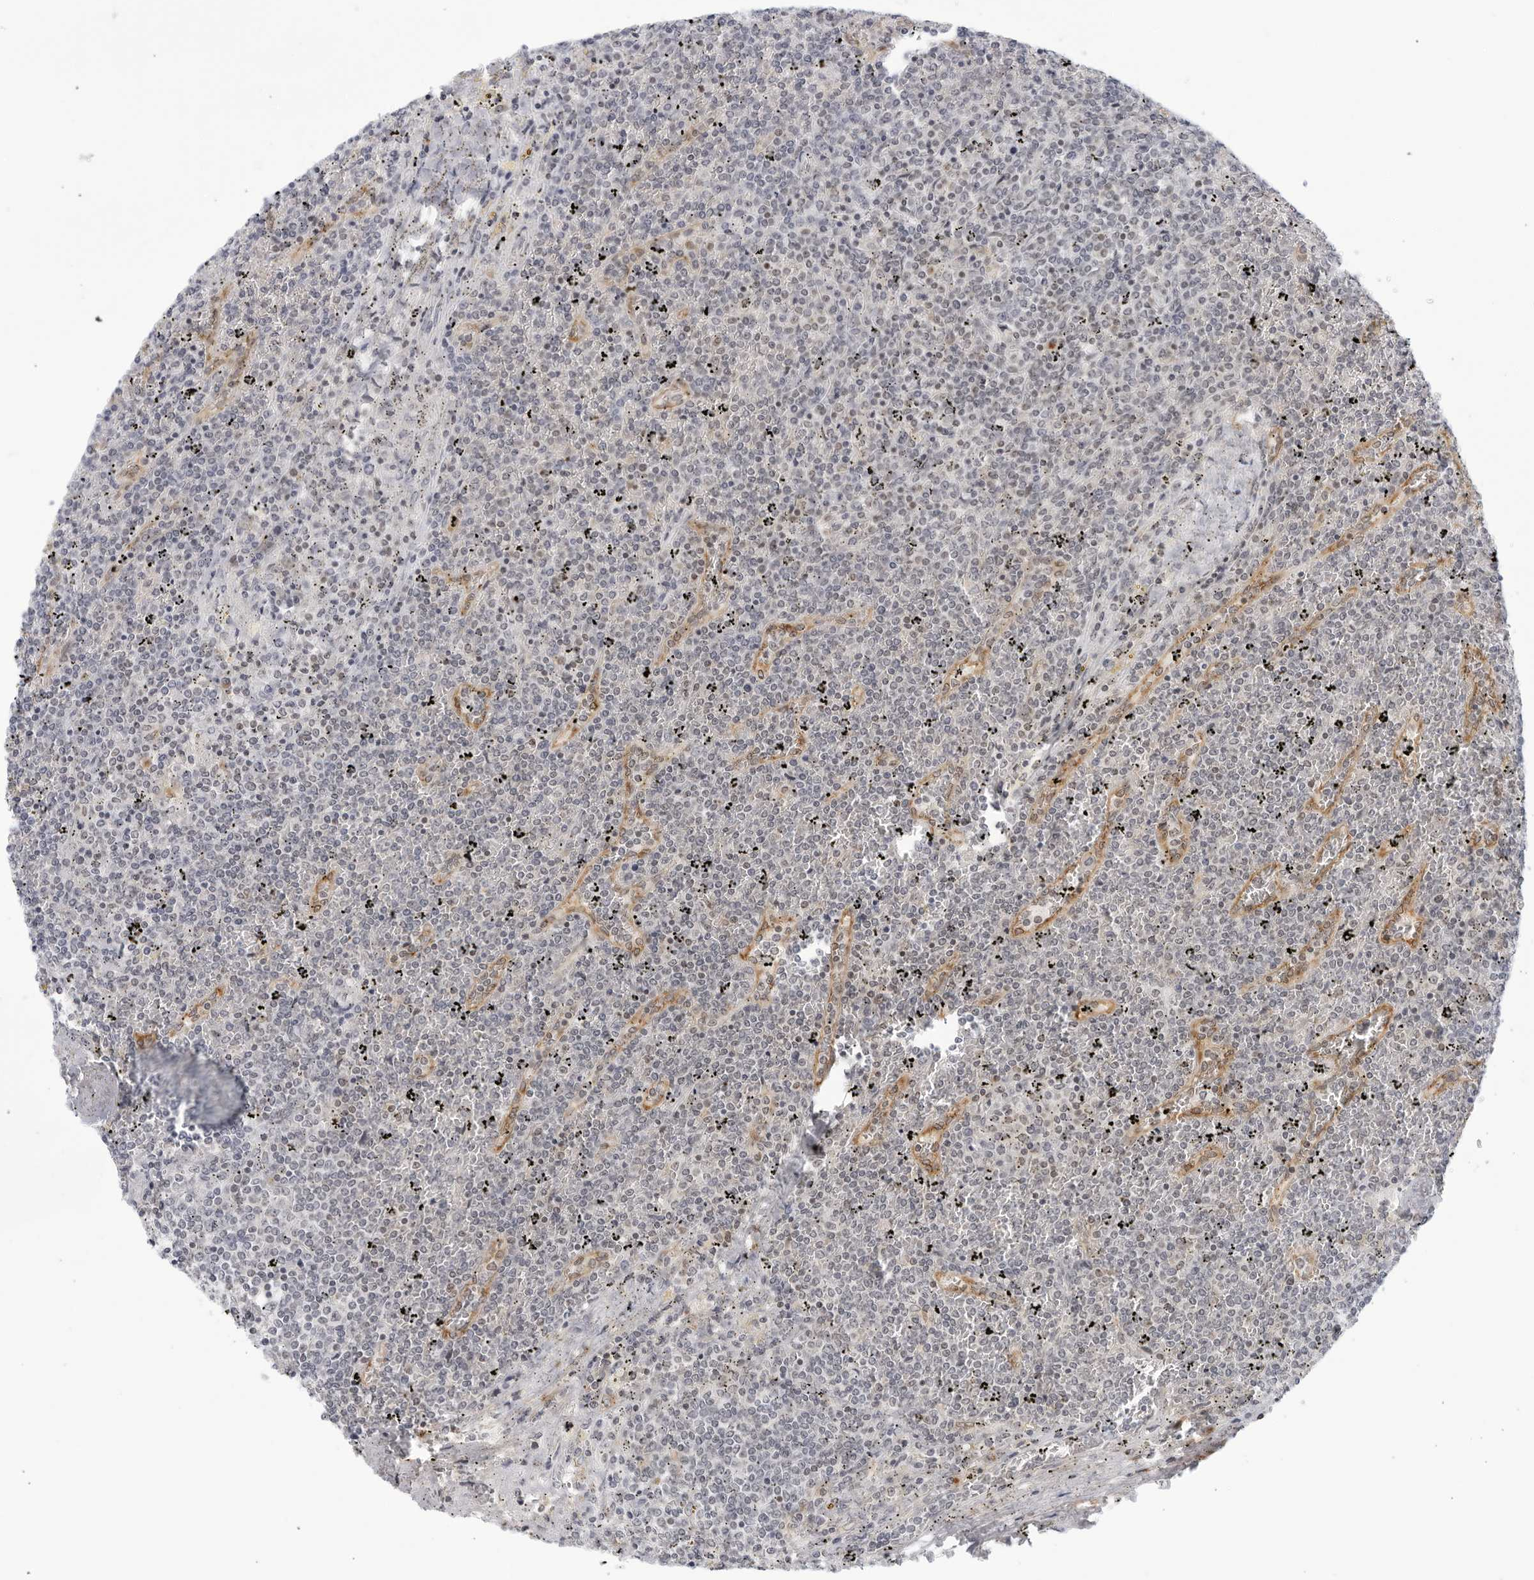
{"staining": {"intensity": "negative", "quantity": "none", "location": "none"}, "tissue": "lymphoma", "cell_type": "Tumor cells", "image_type": "cancer", "snomed": [{"axis": "morphology", "description": "Malignant lymphoma, non-Hodgkin's type, Low grade"}, {"axis": "topography", "description": "Spleen"}], "caption": "DAB (3,3'-diaminobenzidine) immunohistochemical staining of human low-grade malignant lymphoma, non-Hodgkin's type shows no significant expression in tumor cells. (DAB immunohistochemistry with hematoxylin counter stain).", "gene": "WDTC1", "patient": {"sex": "female", "age": 19}}